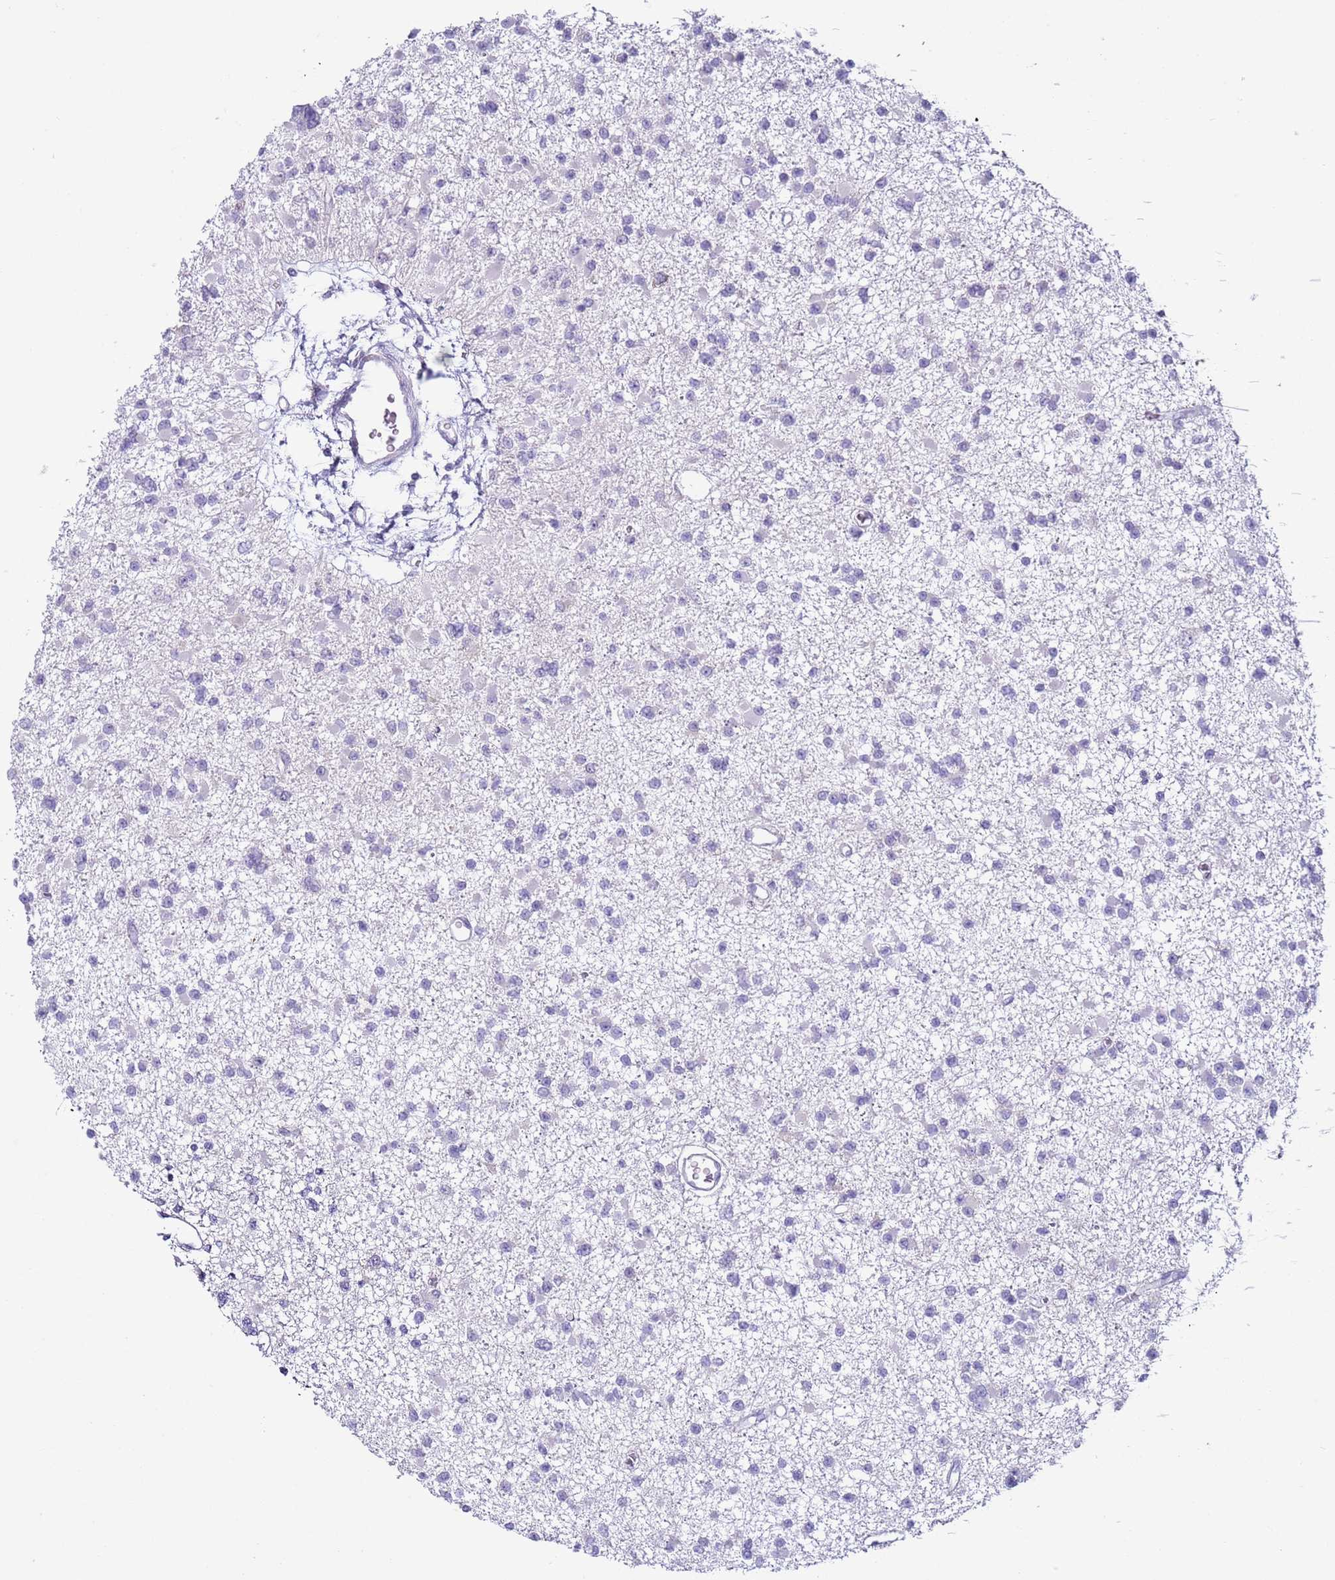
{"staining": {"intensity": "negative", "quantity": "none", "location": "none"}, "tissue": "glioma", "cell_type": "Tumor cells", "image_type": "cancer", "snomed": [{"axis": "morphology", "description": "Glioma, malignant, Low grade"}, {"axis": "topography", "description": "Brain"}], "caption": "An image of human glioma is negative for staining in tumor cells.", "gene": "NPAP1", "patient": {"sex": "female", "age": 22}}